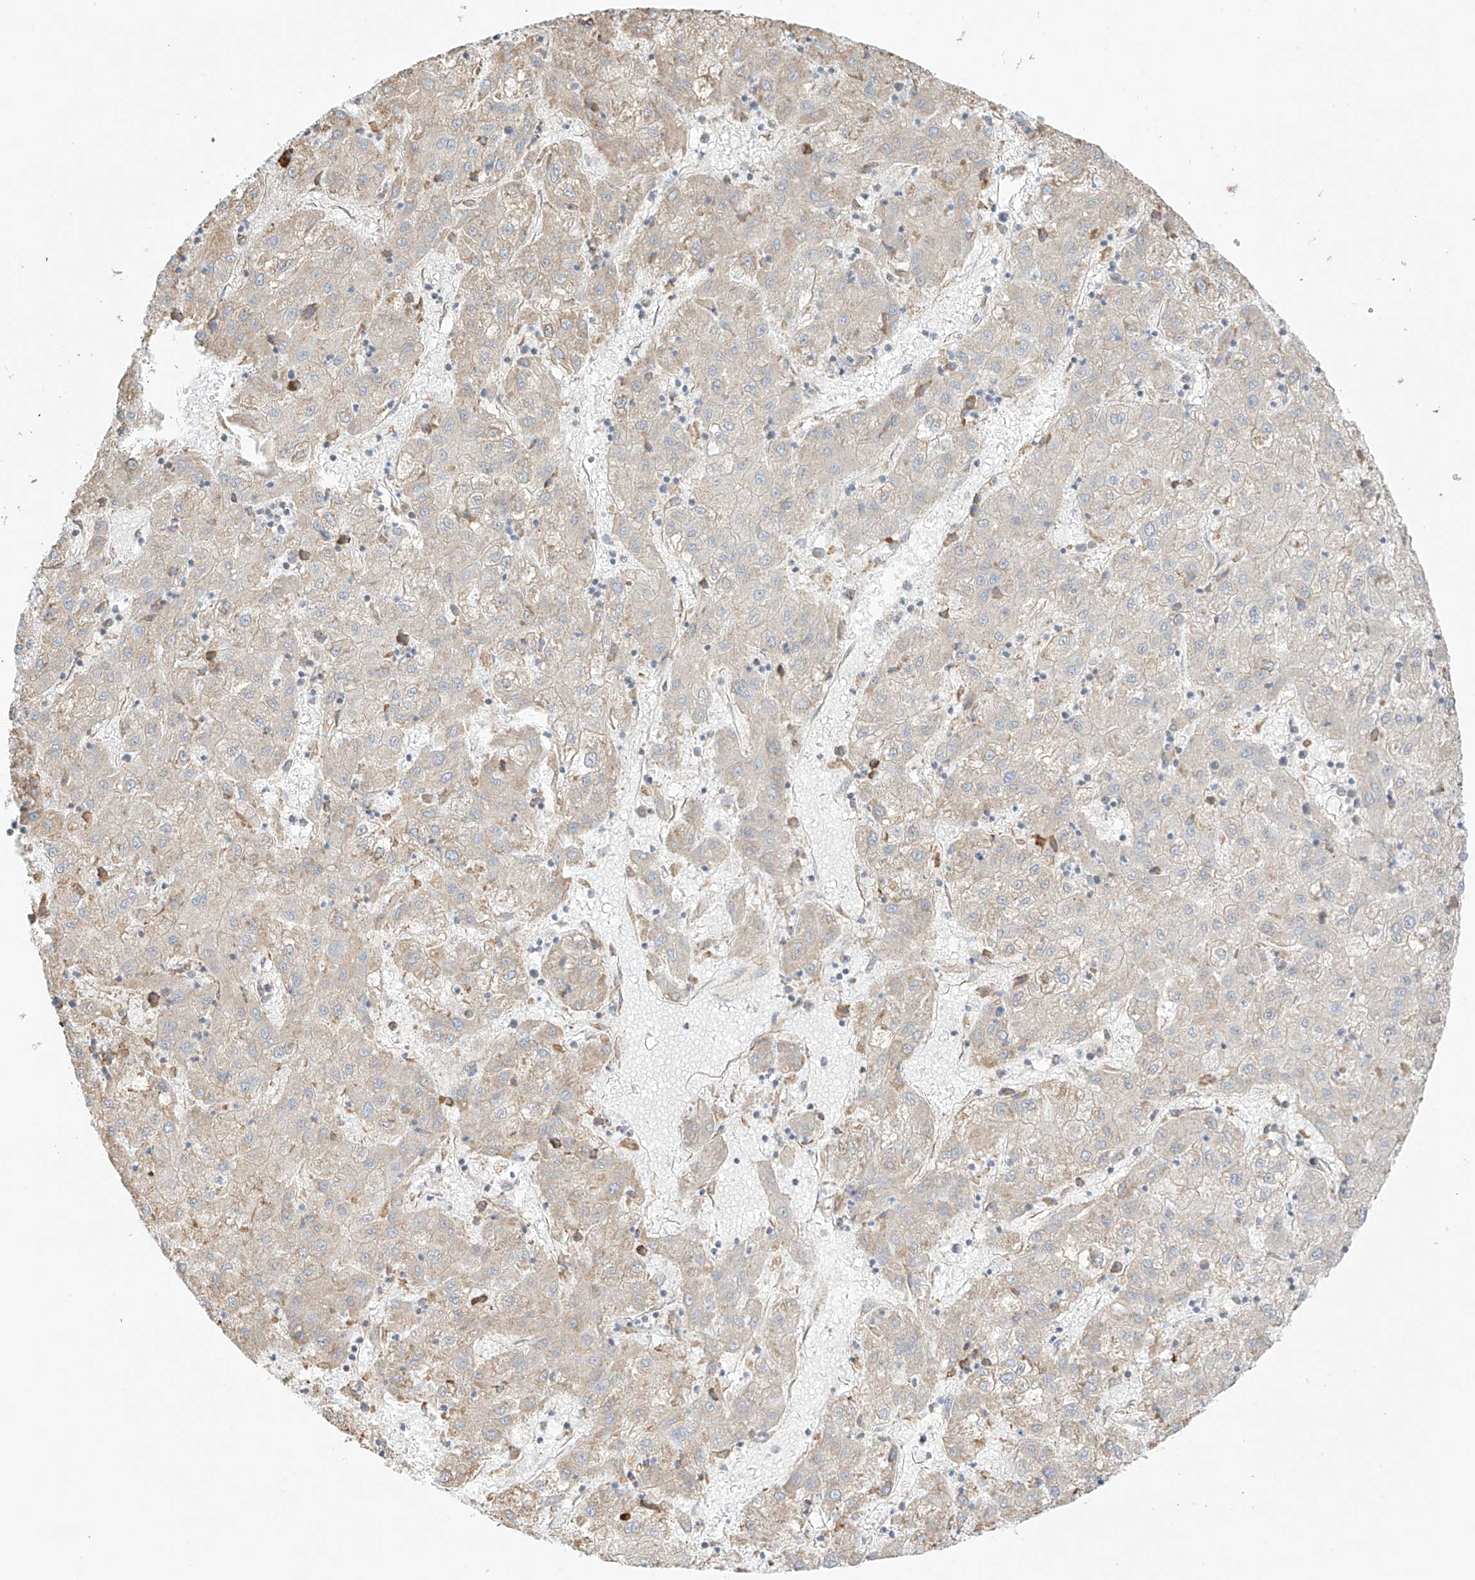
{"staining": {"intensity": "weak", "quantity": "<25%", "location": "cytoplasmic/membranous"}, "tissue": "liver cancer", "cell_type": "Tumor cells", "image_type": "cancer", "snomed": [{"axis": "morphology", "description": "Carcinoma, Hepatocellular, NOS"}, {"axis": "topography", "description": "Liver"}], "caption": "This is an immunohistochemistry photomicrograph of hepatocellular carcinoma (liver). There is no staining in tumor cells.", "gene": "XKR3", "patient": {"sex": "male", "age": 72}}